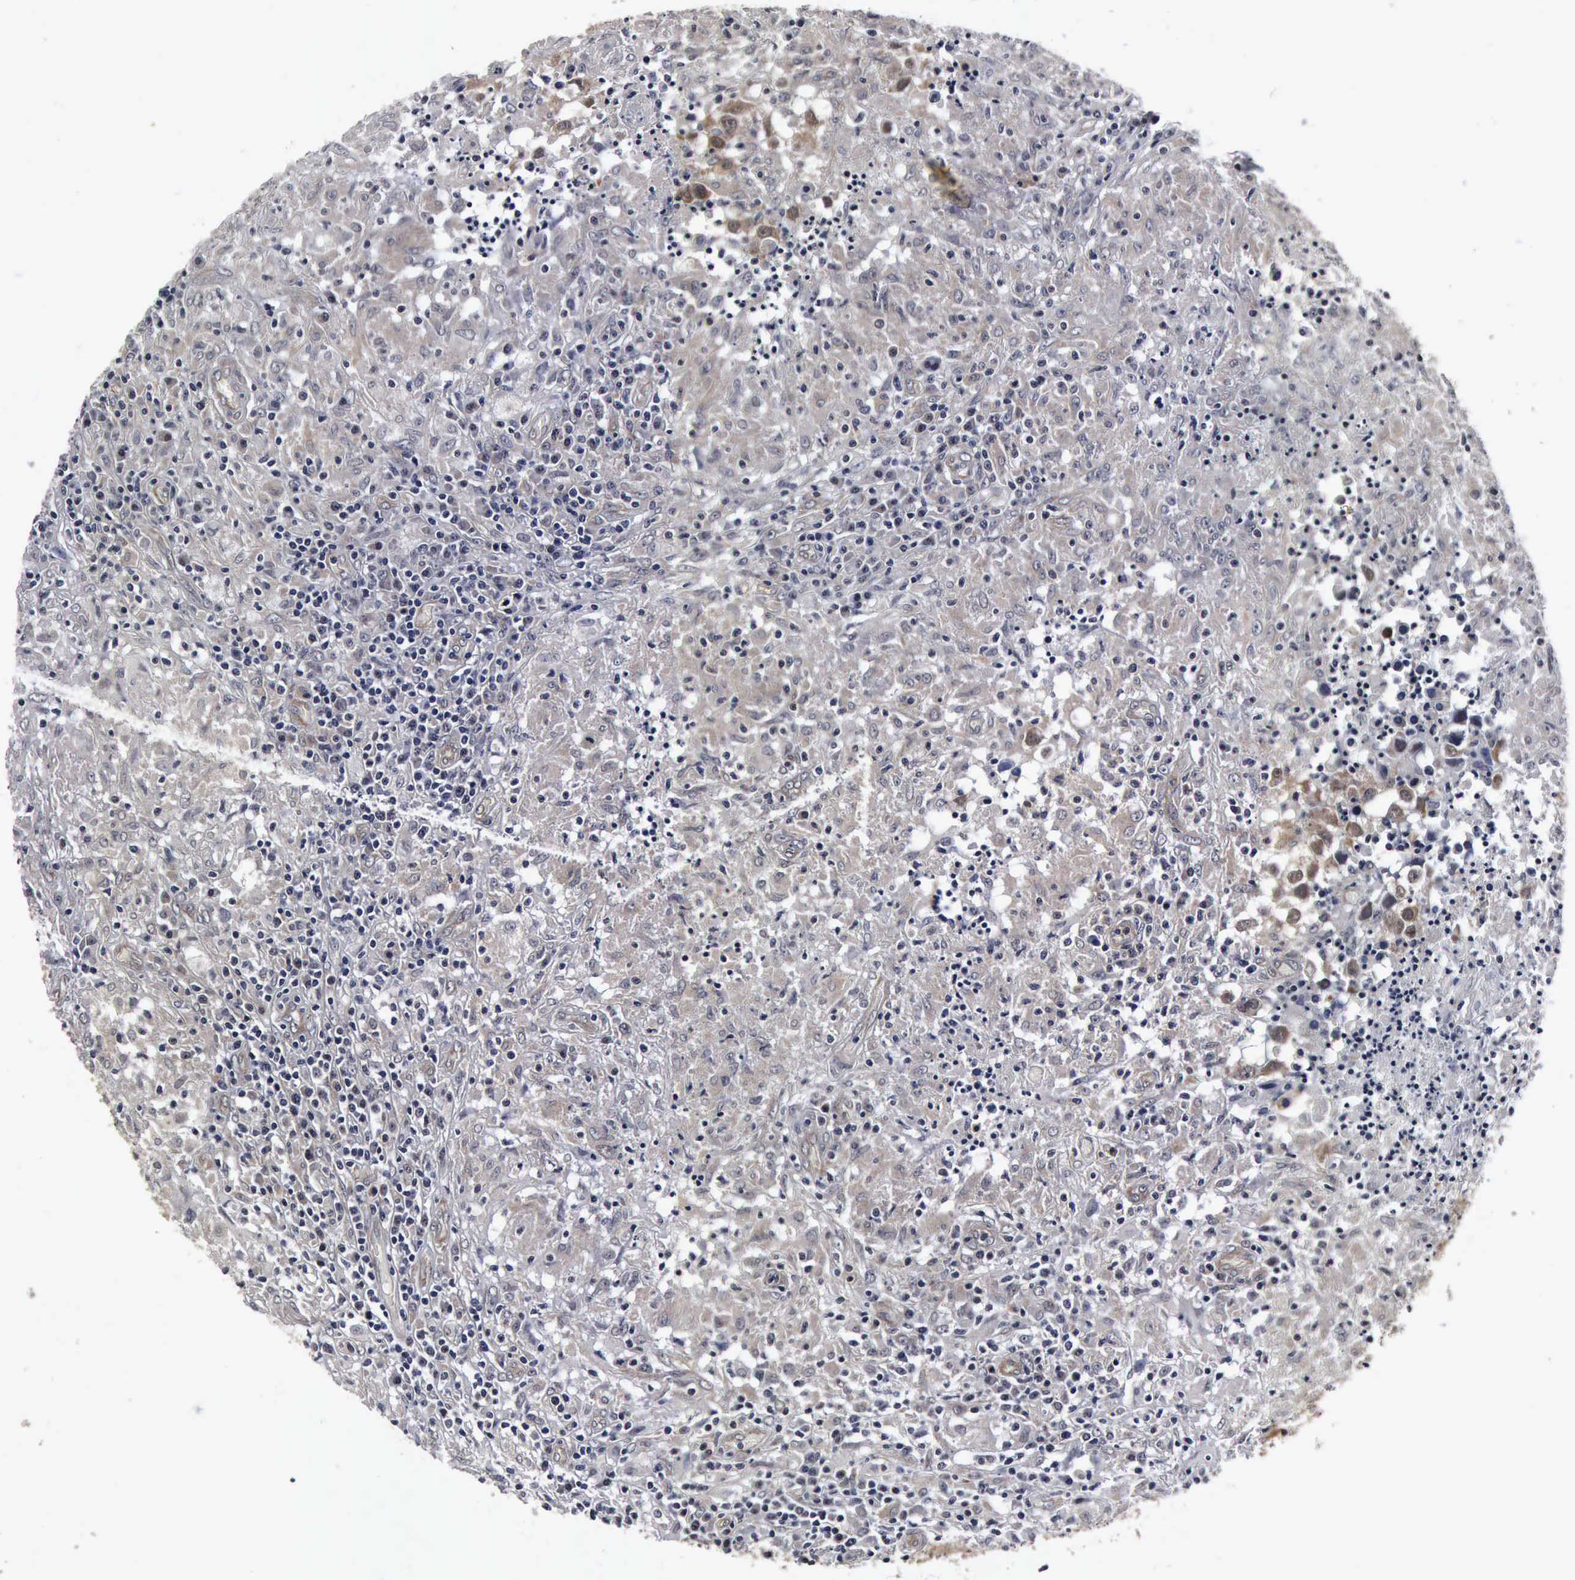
{"staining": {"intensity": "negative", "quantity": "none", "location": "none"}, "tissue": "testis cancer", "cell_type": "Tumor cells", "image_type": "cancer", "snomed": [{"axis": "morphology", "description": "Seminoma, NOS"}, {"axis": "topography", "description": "Testis"}], "caption": "DAB (3,3'-diaminobenzidine) immunohistochemical staining of testis cancer demonstrates no significant expression in tumor cells. The staining was performed using DAB (3,3'-diaminobenzidine) to visualize the protein expression in brown, while the nuclei were stained in blue with hematoxylin (Magnification: 20x).", "gene": "UBC", "patient": {"sex": "male", "age": 34}}